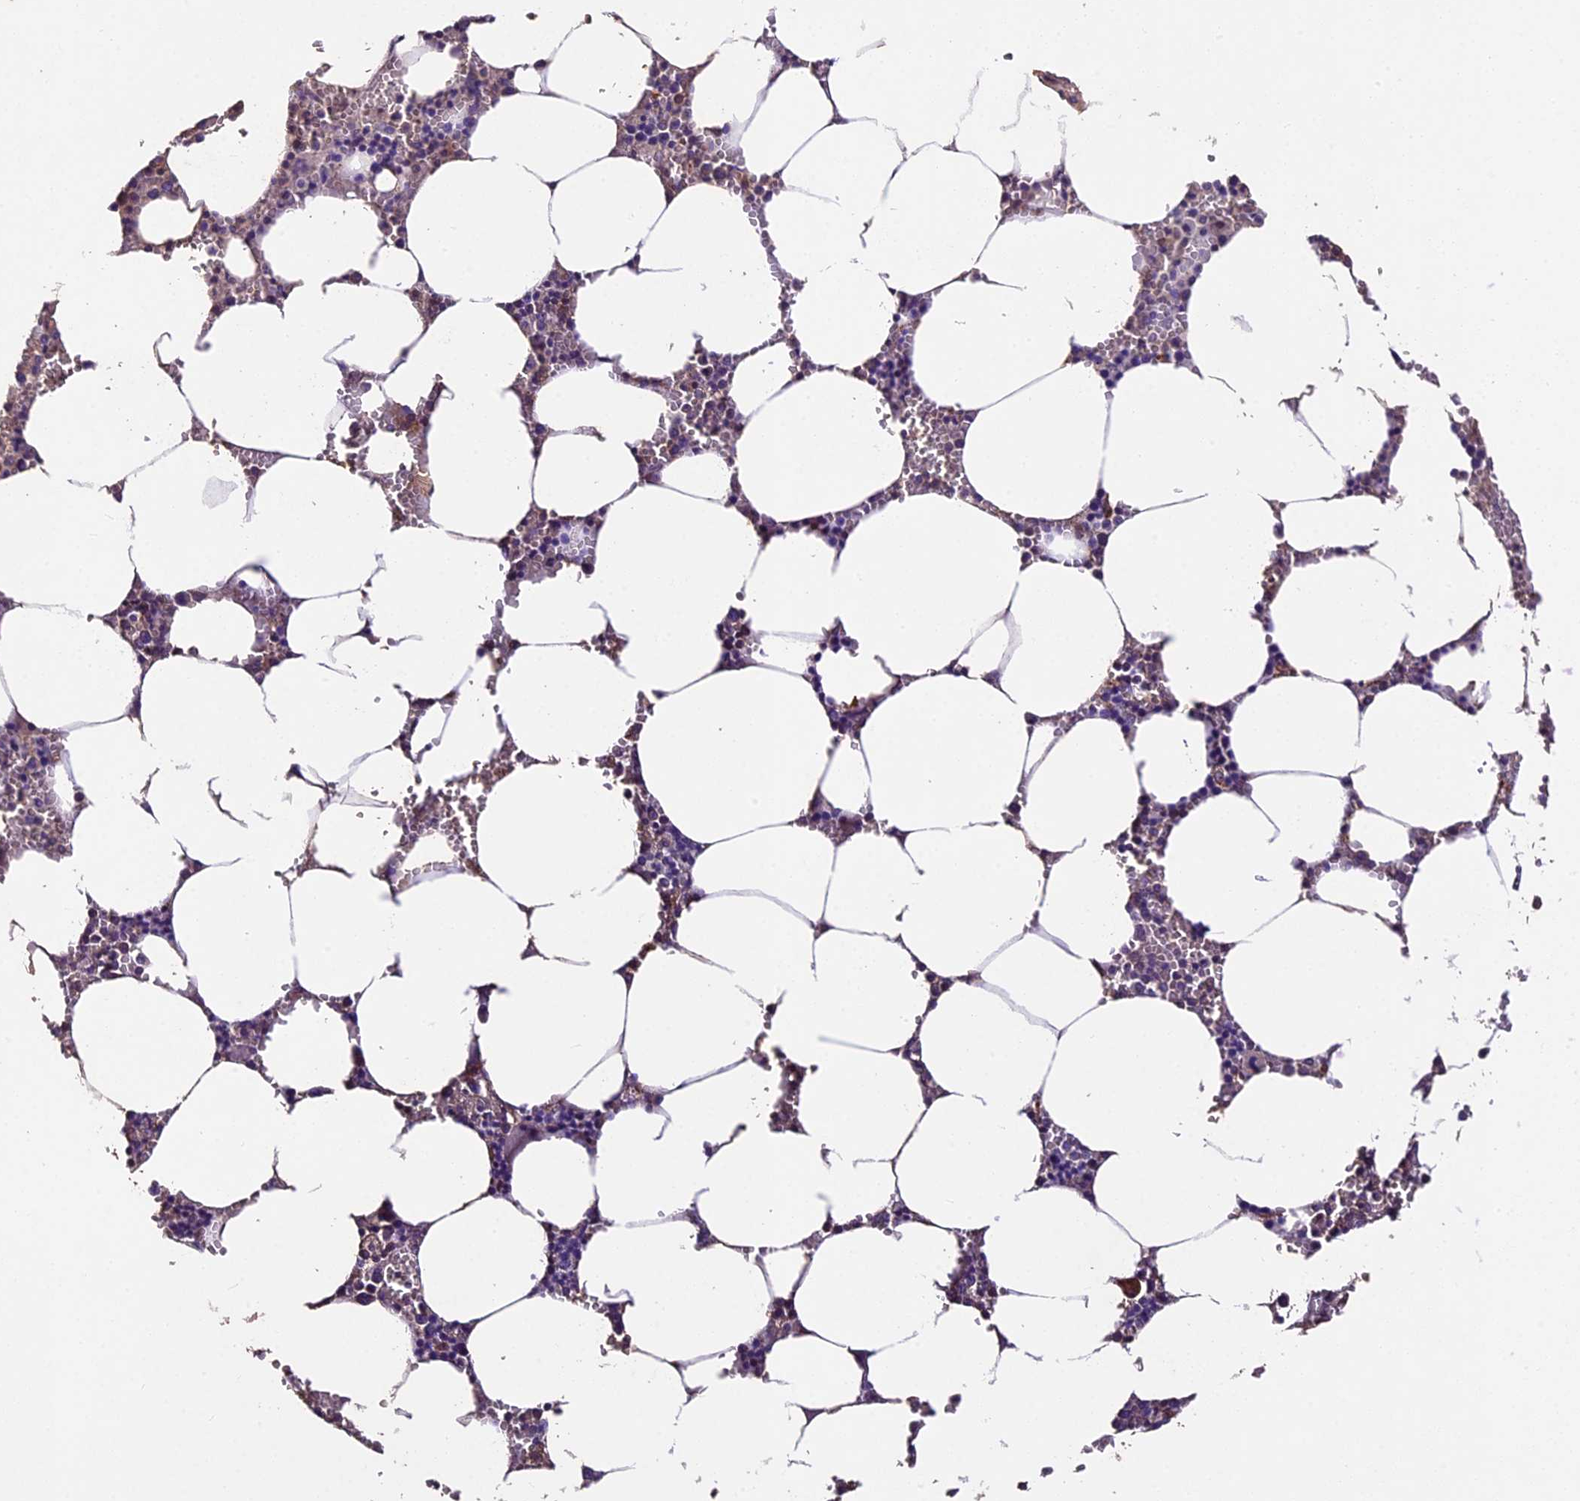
{"staining": {"intensity": "negative", "quantity": "none", "location": "none"}, "tissue": "bone marrow", "cell_type": "Hematopoietic cells", "image_type": "normal", "snomed": [{"axis": "morphology", "description": "Normal tissue, NOS"}, {"axis": "topography", "description": "Bone marrow"}], "caption": "Immunohistochemistry of benign bone marrow reveals no expression in hematopoietic cells.", "gene": "IFT140", "patient": {"sex": "male", "age": 70}}